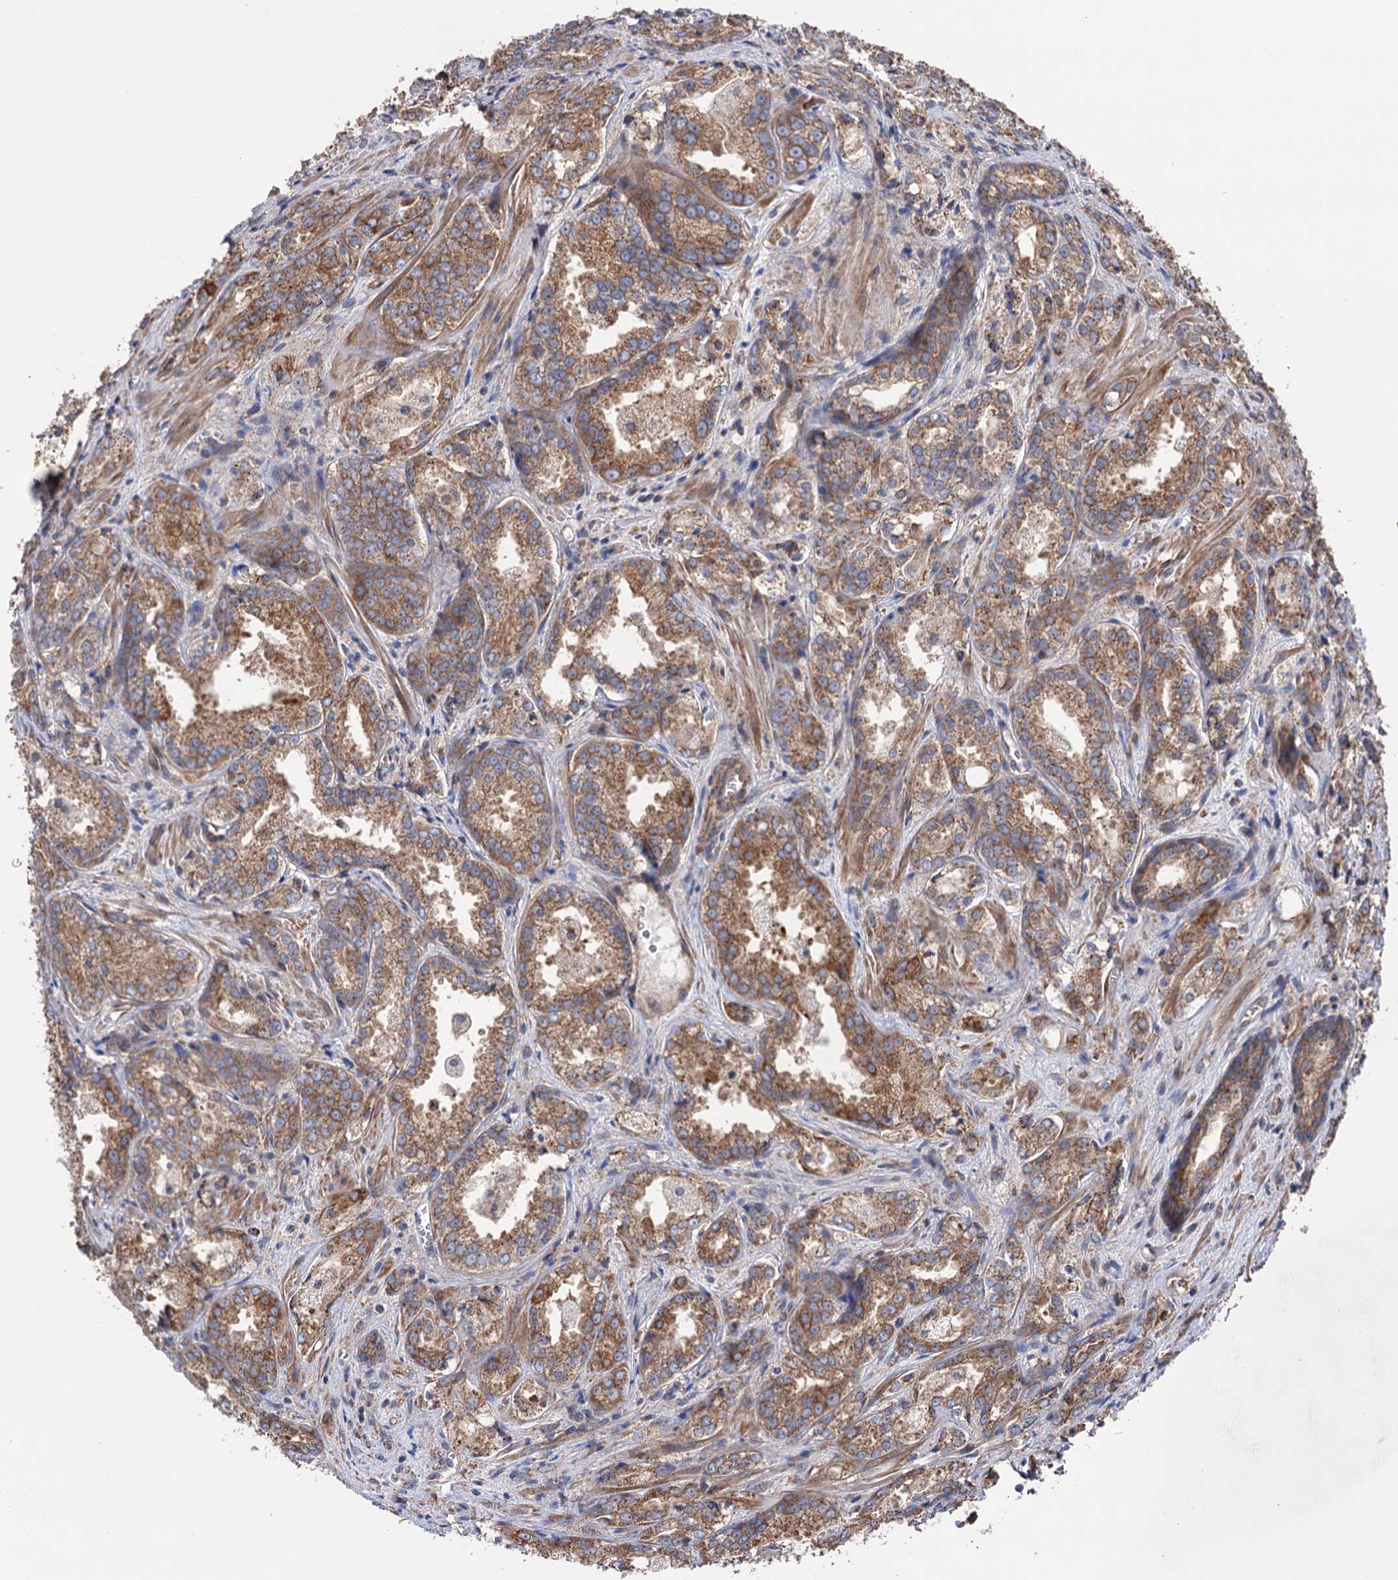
{"staining": {"intensity": "moderate", "quantity": ">75%", "location": "cytoplasmic/membranous"}, "tissue": "prostate cancer", "cell_type": "Tumor cells", "image_type": "cancer", "snomed": [{"axis": "morphology", "description": "Adenocarcinoma, Low grade"}, {"axis": "topography", "description": "Prostate"}], "caption": "High-power microscopy captured an immunohistochemistry (IHC) histopathology image of adenocarcinoma (low-grade) (prostate), revealing moderate cytoplasmic/membranous expression in about >75% of tumor cells.", "gene": "SUCLA2", "patient": {"sex": "male", "age": 47}}